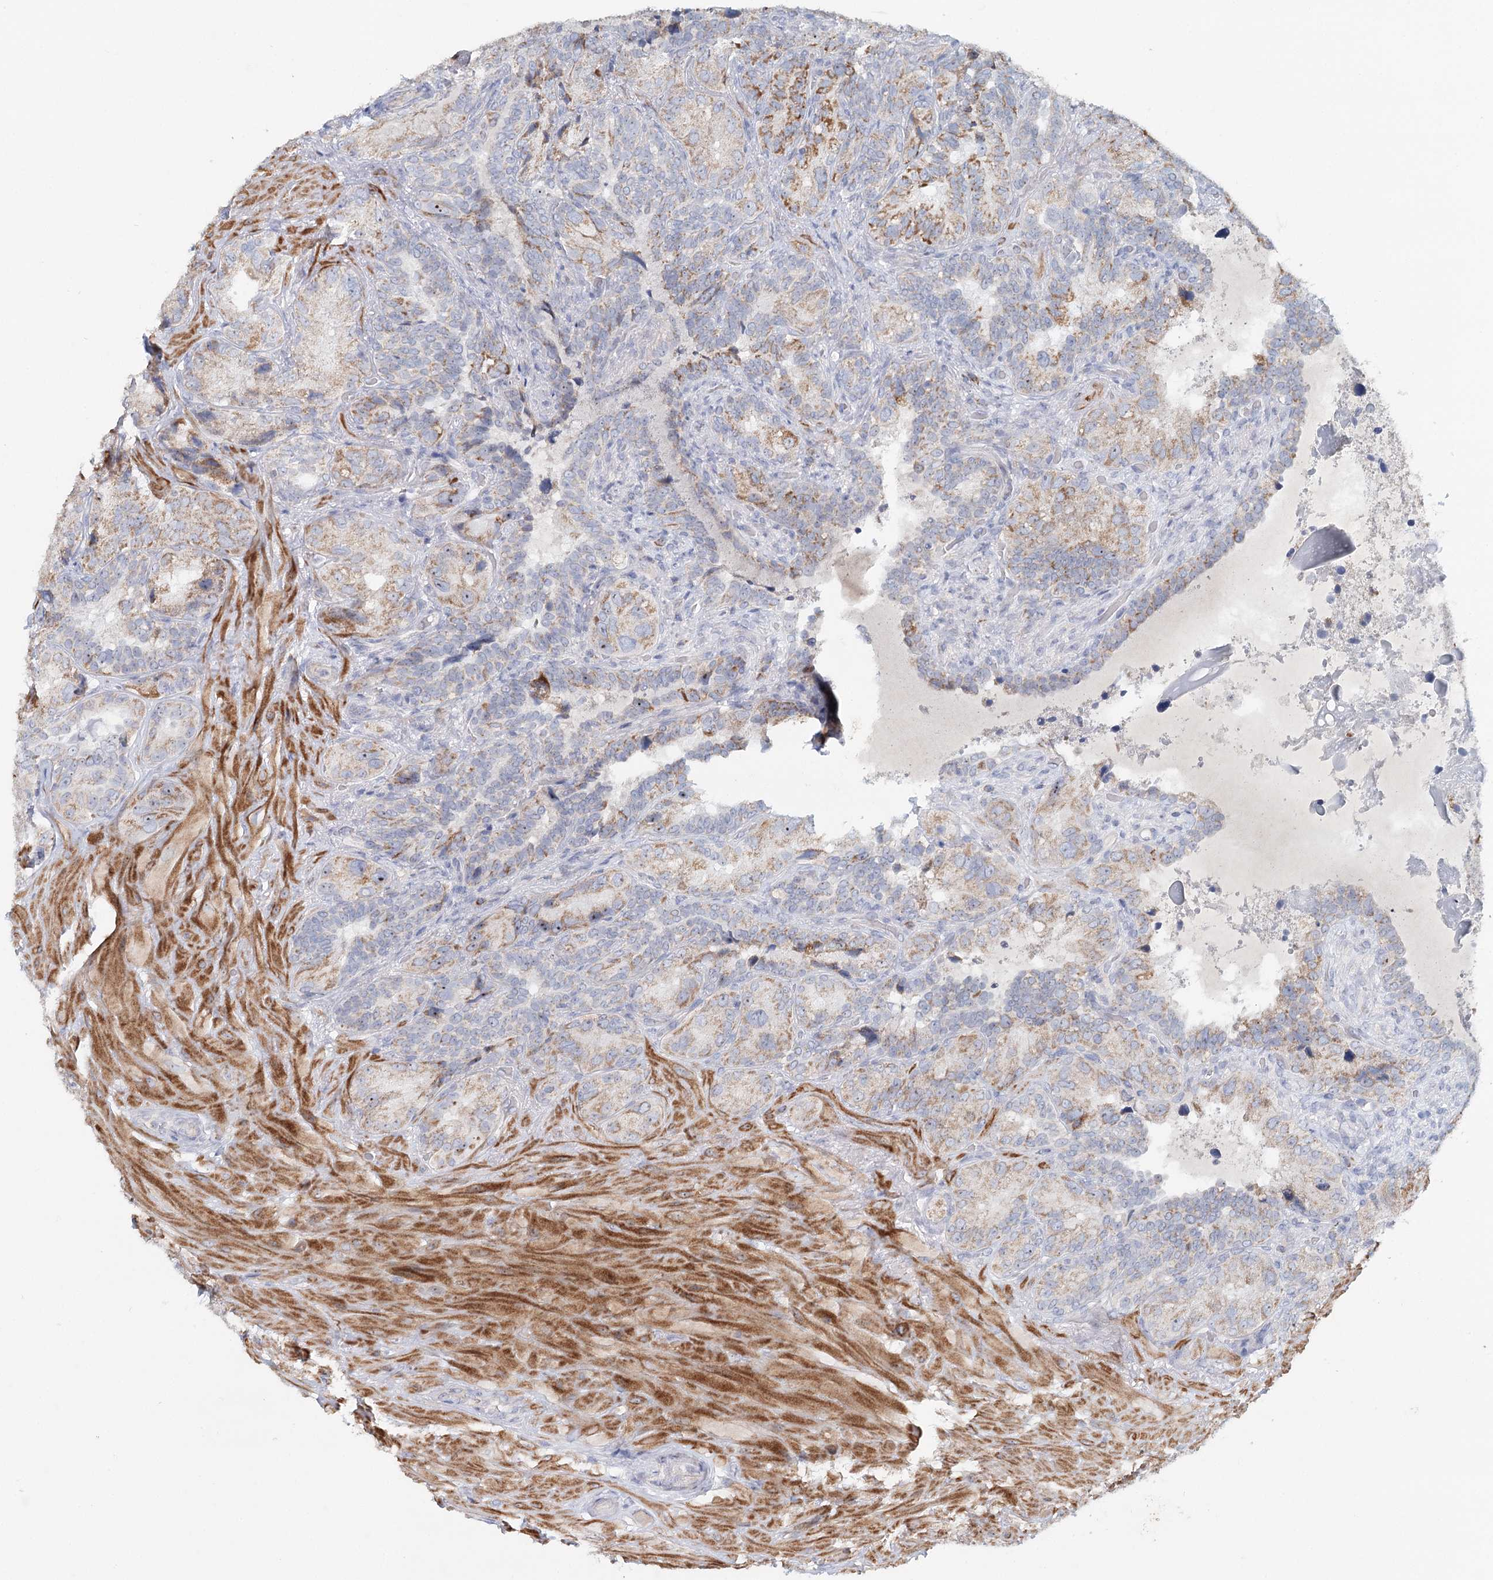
{"staining": {"intensity": "moderate", "quantity": ">75%", "location": "cytoplasmic/membranous"}, "tissue": "seminal vesicle", "cell_type": "Glandular cells", "image_type": "normal", "snomed": [{"axis": "morphology", "description": "Normal tissue, NOS"}, {"axis": "topography", "description": "Seminal veicle"}, {"axis": "topography", "description": "Peripheral nerve tissue"}], "caption": "Immunohistochemical staining of benign human seminal vesicle shows moderate cytoplasmic/membranous protein staining in approximately >75% of glandular cells. Nuclei are stained in blue.", "gene": "RBM43", "patient": {"sex": "male", "age": 67}}